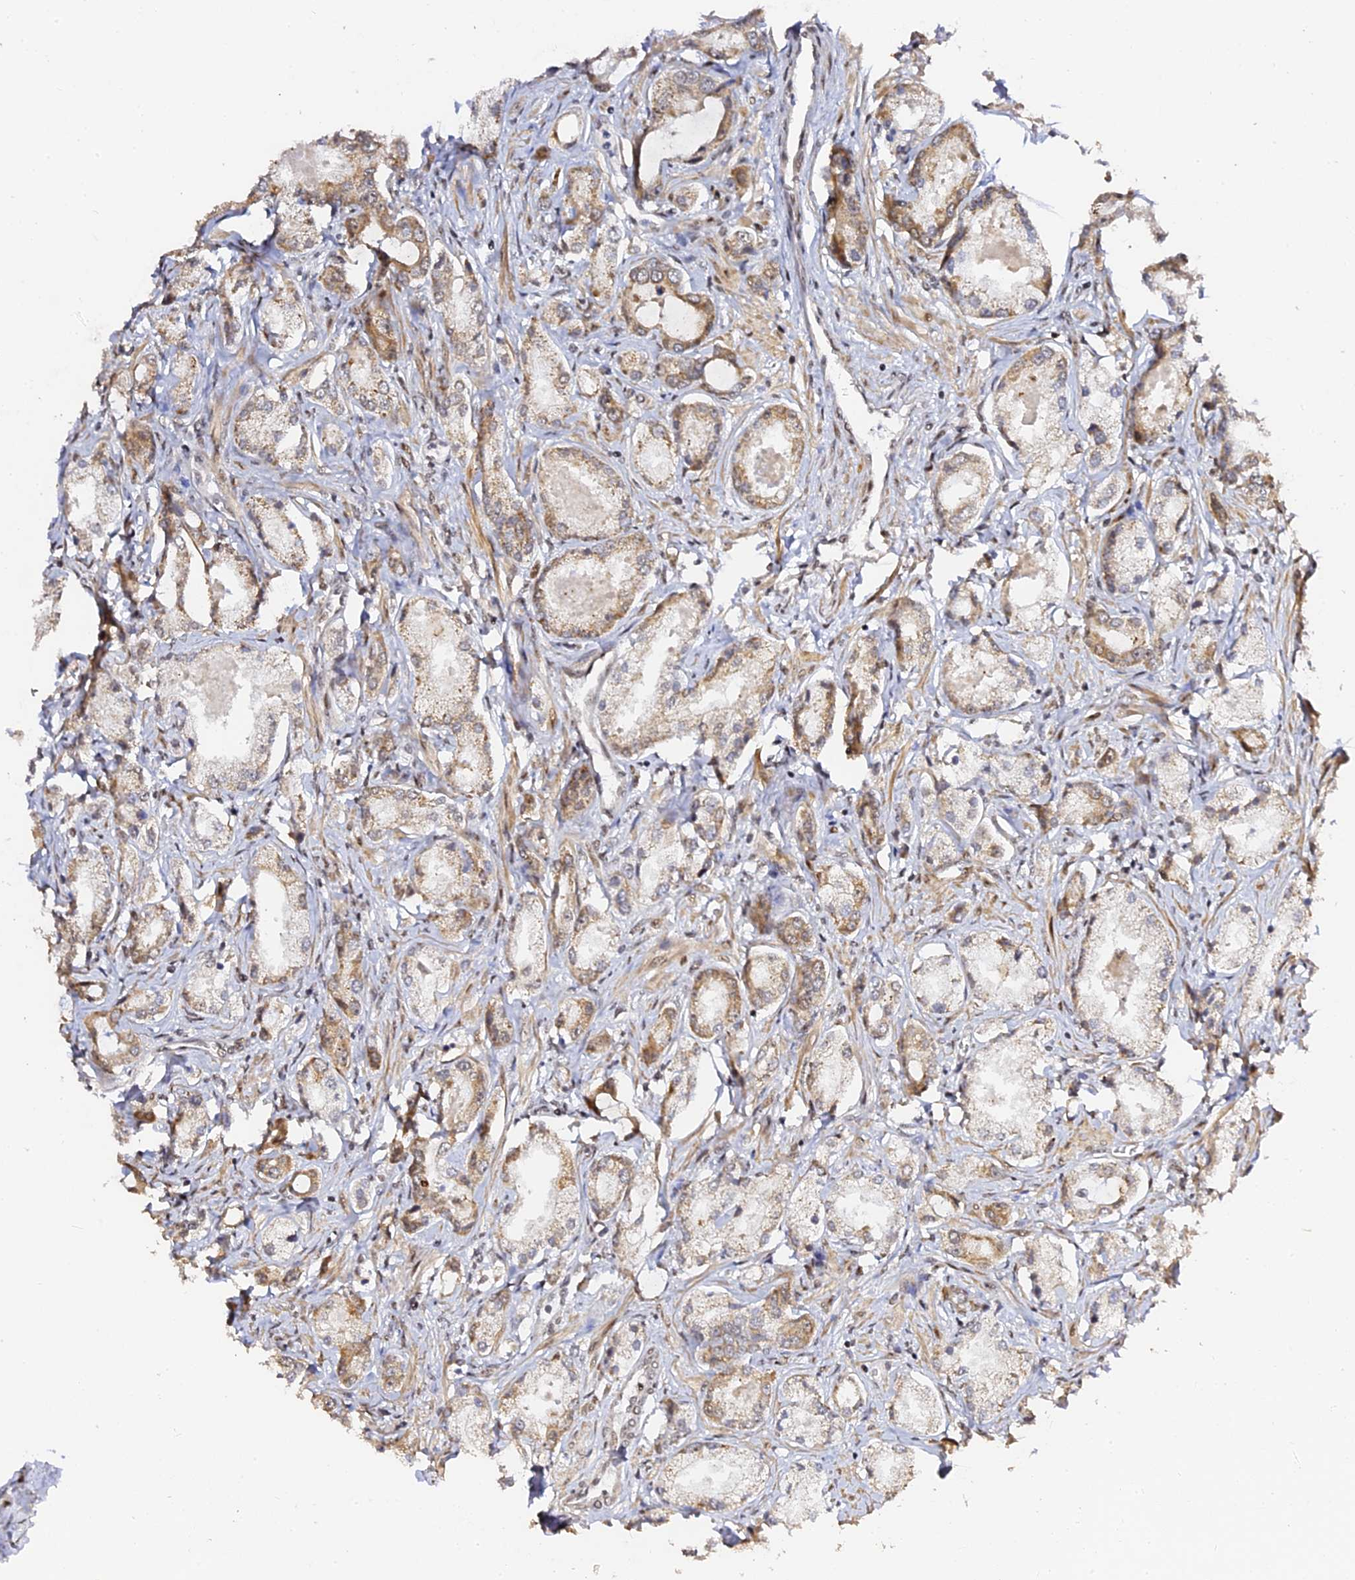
{"staining": {"intensity": "moderate", "quantity": "25%-75%", "location": "cytoplasmic/membranous,nuclear"}, "tissue": "prostate cancer", "cell_type": "Tumor cells", "image_type": "cancer", "snomed": [{"axis": "morphology", "description": "Adenocarcinoma, Low grade"}, {"axis": "topography", "description": "Prostate"}], "caption": "Protein positivity by immunohistochemistry (IHC) demonstrates moderate cytoplasmic/membranous and nuclear positivity in approximately 25%-75% of tumor cells in prostate cancer.", "gene": "MCRS1", "patient": {"sex": "male", "age": 68}}